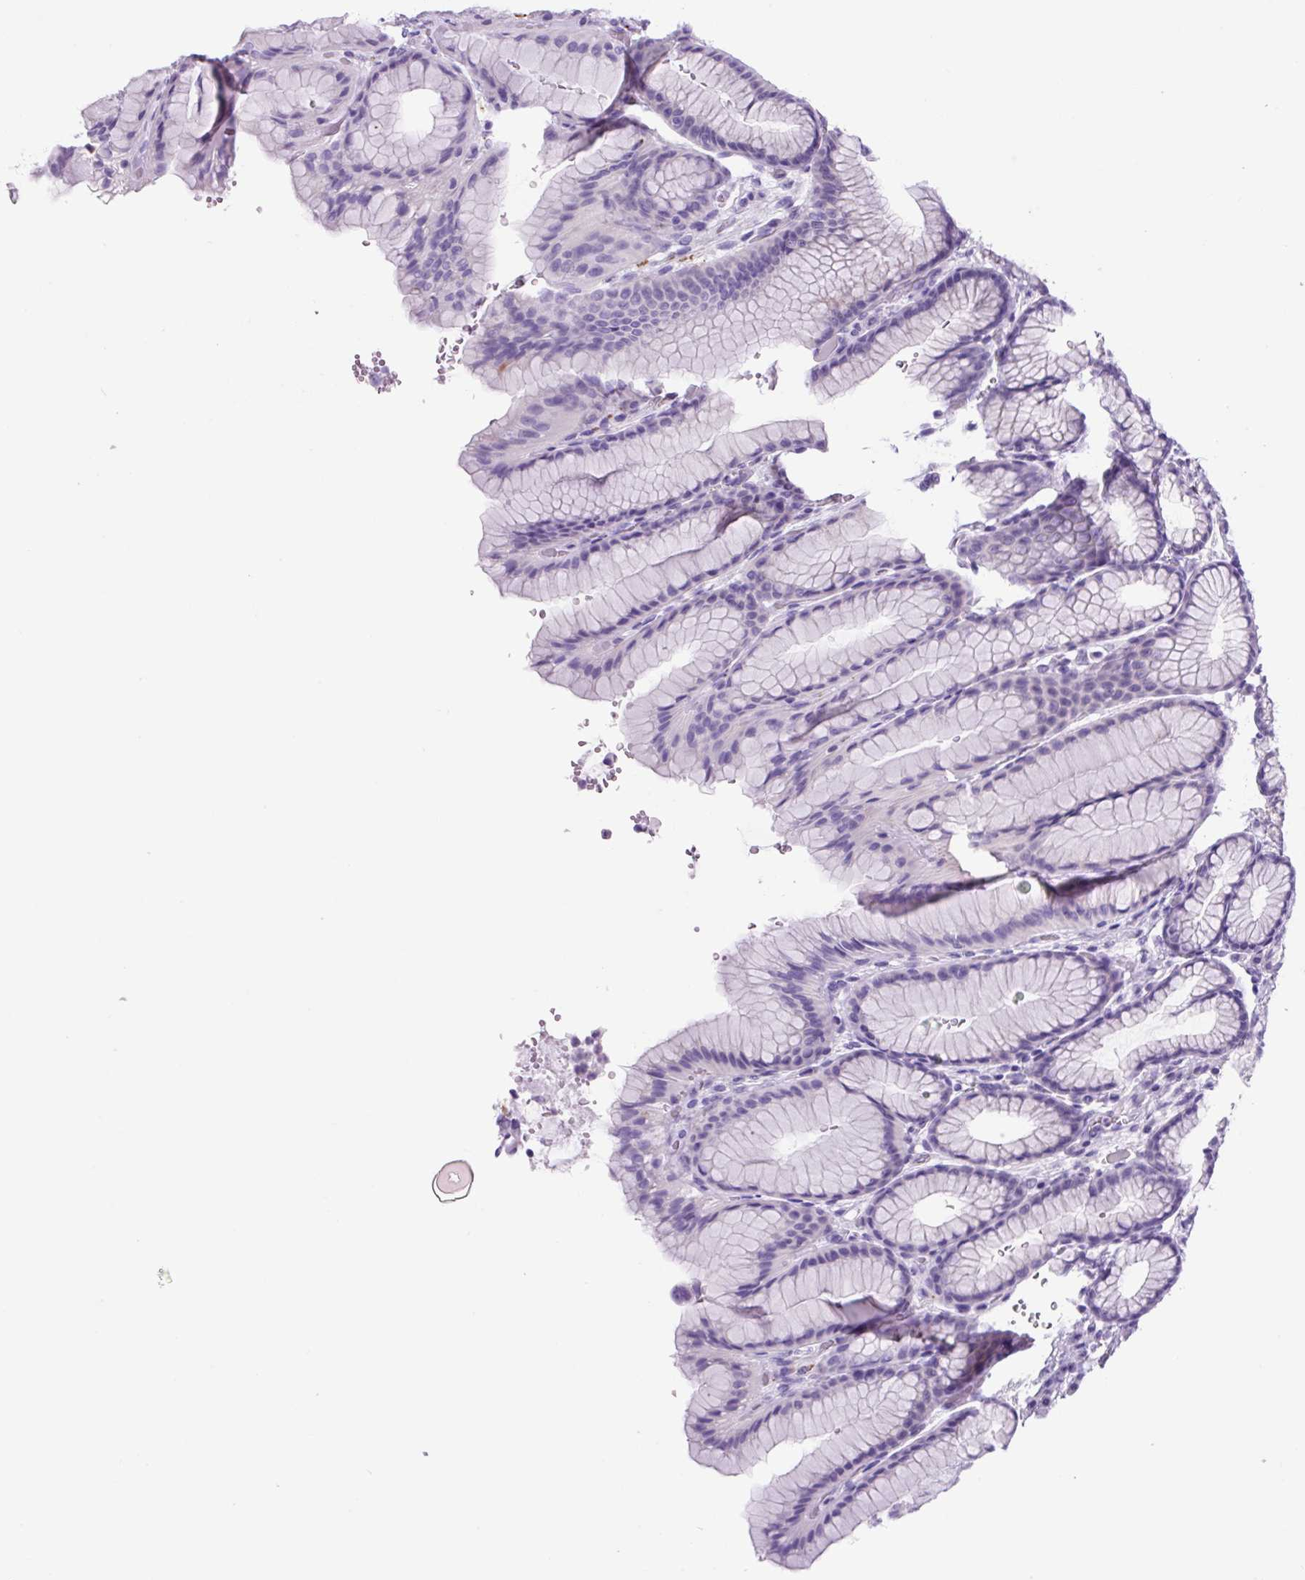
{"staining": {"intensity": "negative", "quantity": "none", "location": "none"}, "tissue": "stomach", "cell_type": "Glandular cells", "image_type": "normal", "snomed": [{"axis": "morphology", "description": "Normal tissue, NOS"}, {"axis": "morphology", "description": "Adenocarcinoma, NOS"}, {"axis": "topography", "description": "Stomach"}], "caption": "This is an IHC image of normal stomach. There is no staining in glandular cells.", "gene": "LCN10", "patient": {"sex": "male", "age": 57}}